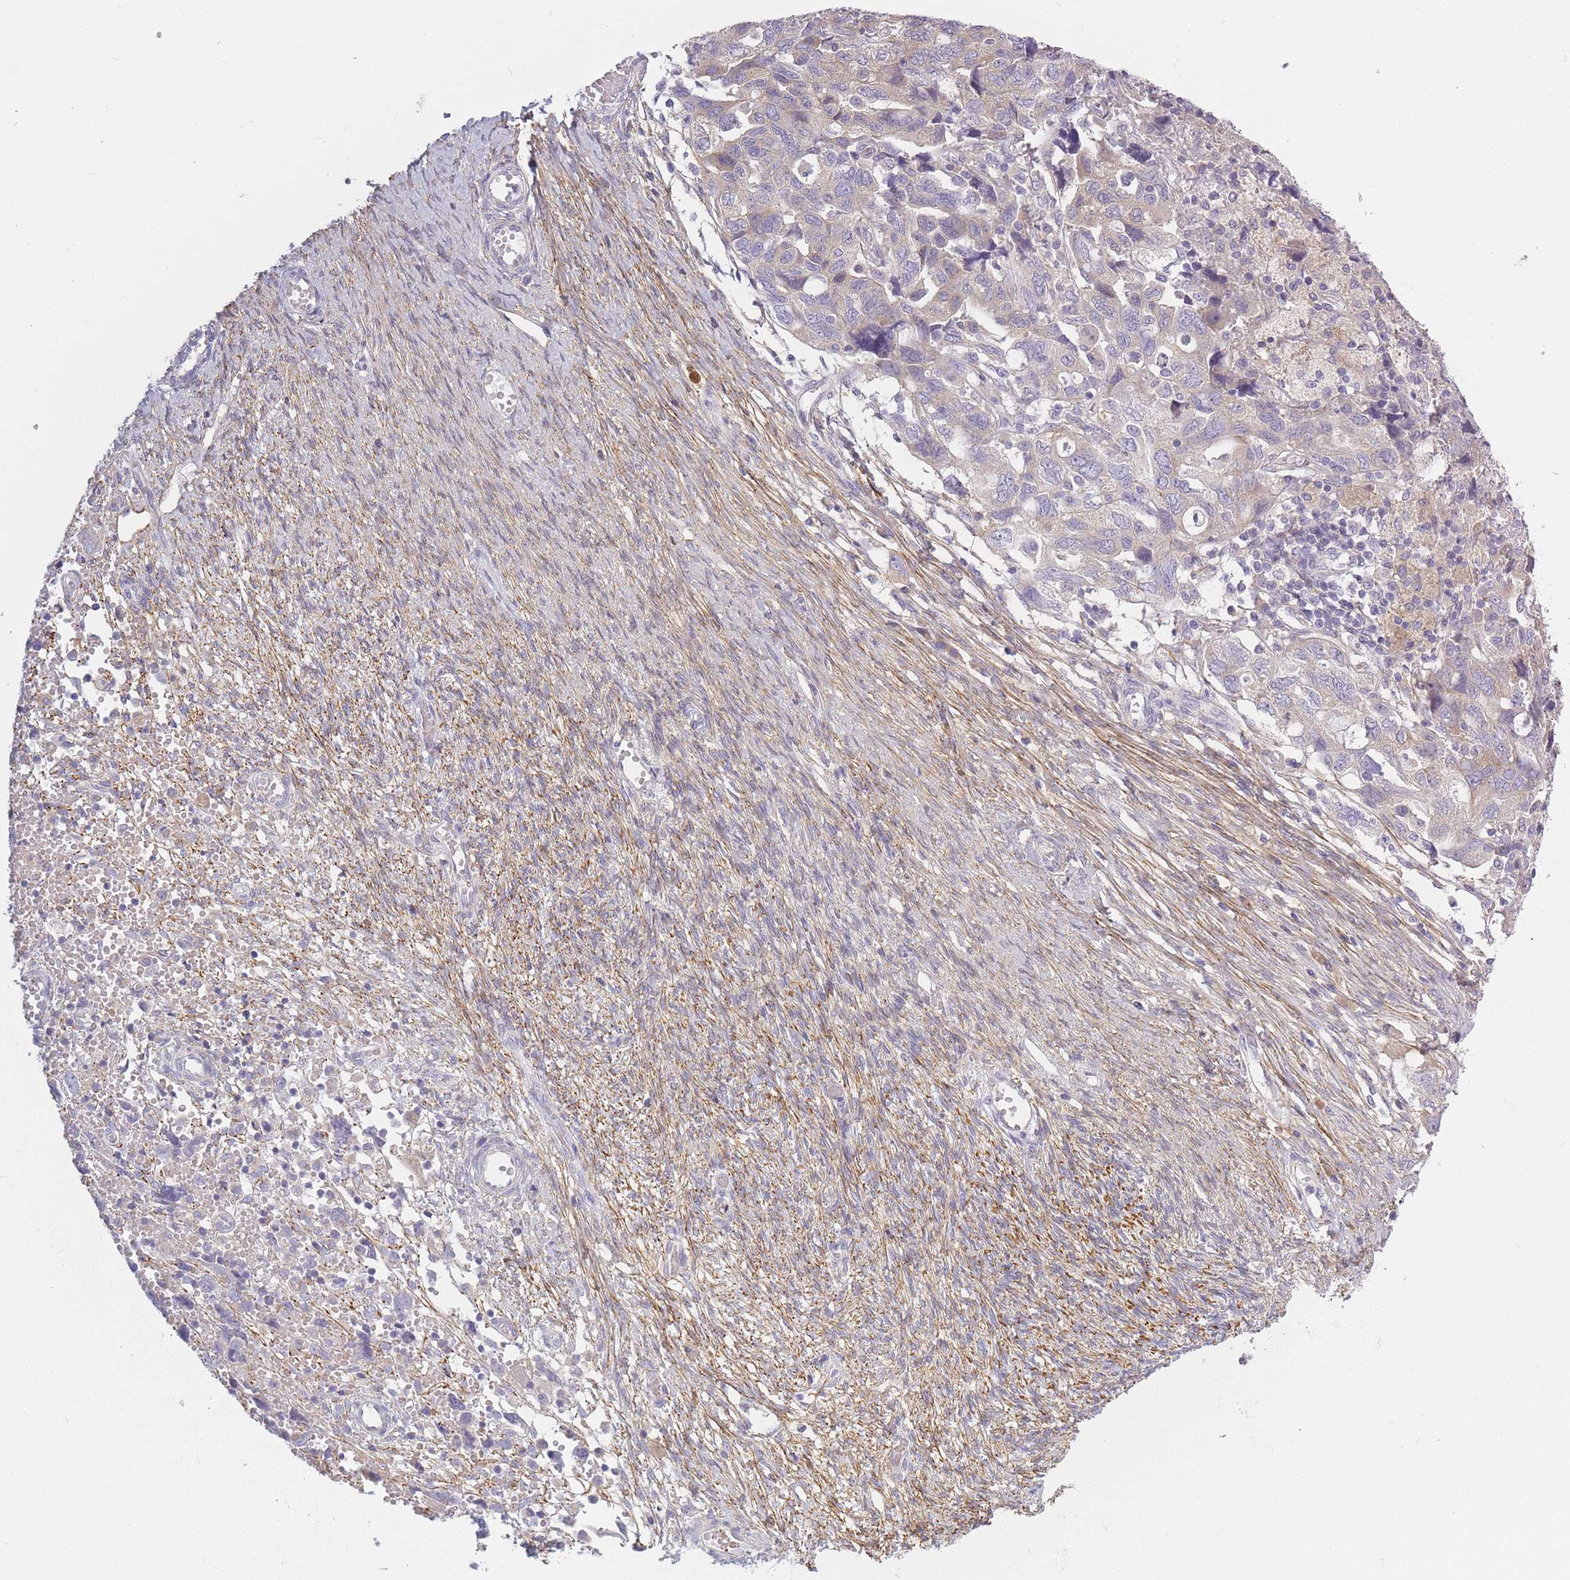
{"staining": {"intensity": "weak", "quantity": "<25%", "location": "cytoplasmic/membranous"}, "tissue": "ovarian cancer", "cell_type": "Tumor cells", "image_type": "cancer", "snomed": [{"axis": "morphology", "description": "Carcinoma, NOS"}, {"axis": "morphology", "description": "Cystadenocarcinoma, serous, NOS"}, {"axis": "topography", "description": "Ovary"}], "caption": "Immunohistochemistry of human ovarian cancer (serous cystadenocarcinoma) shows no positivity in tumor cells.", "gene": "AP3M2", "patient": {"sex": "female", "age": 69}}